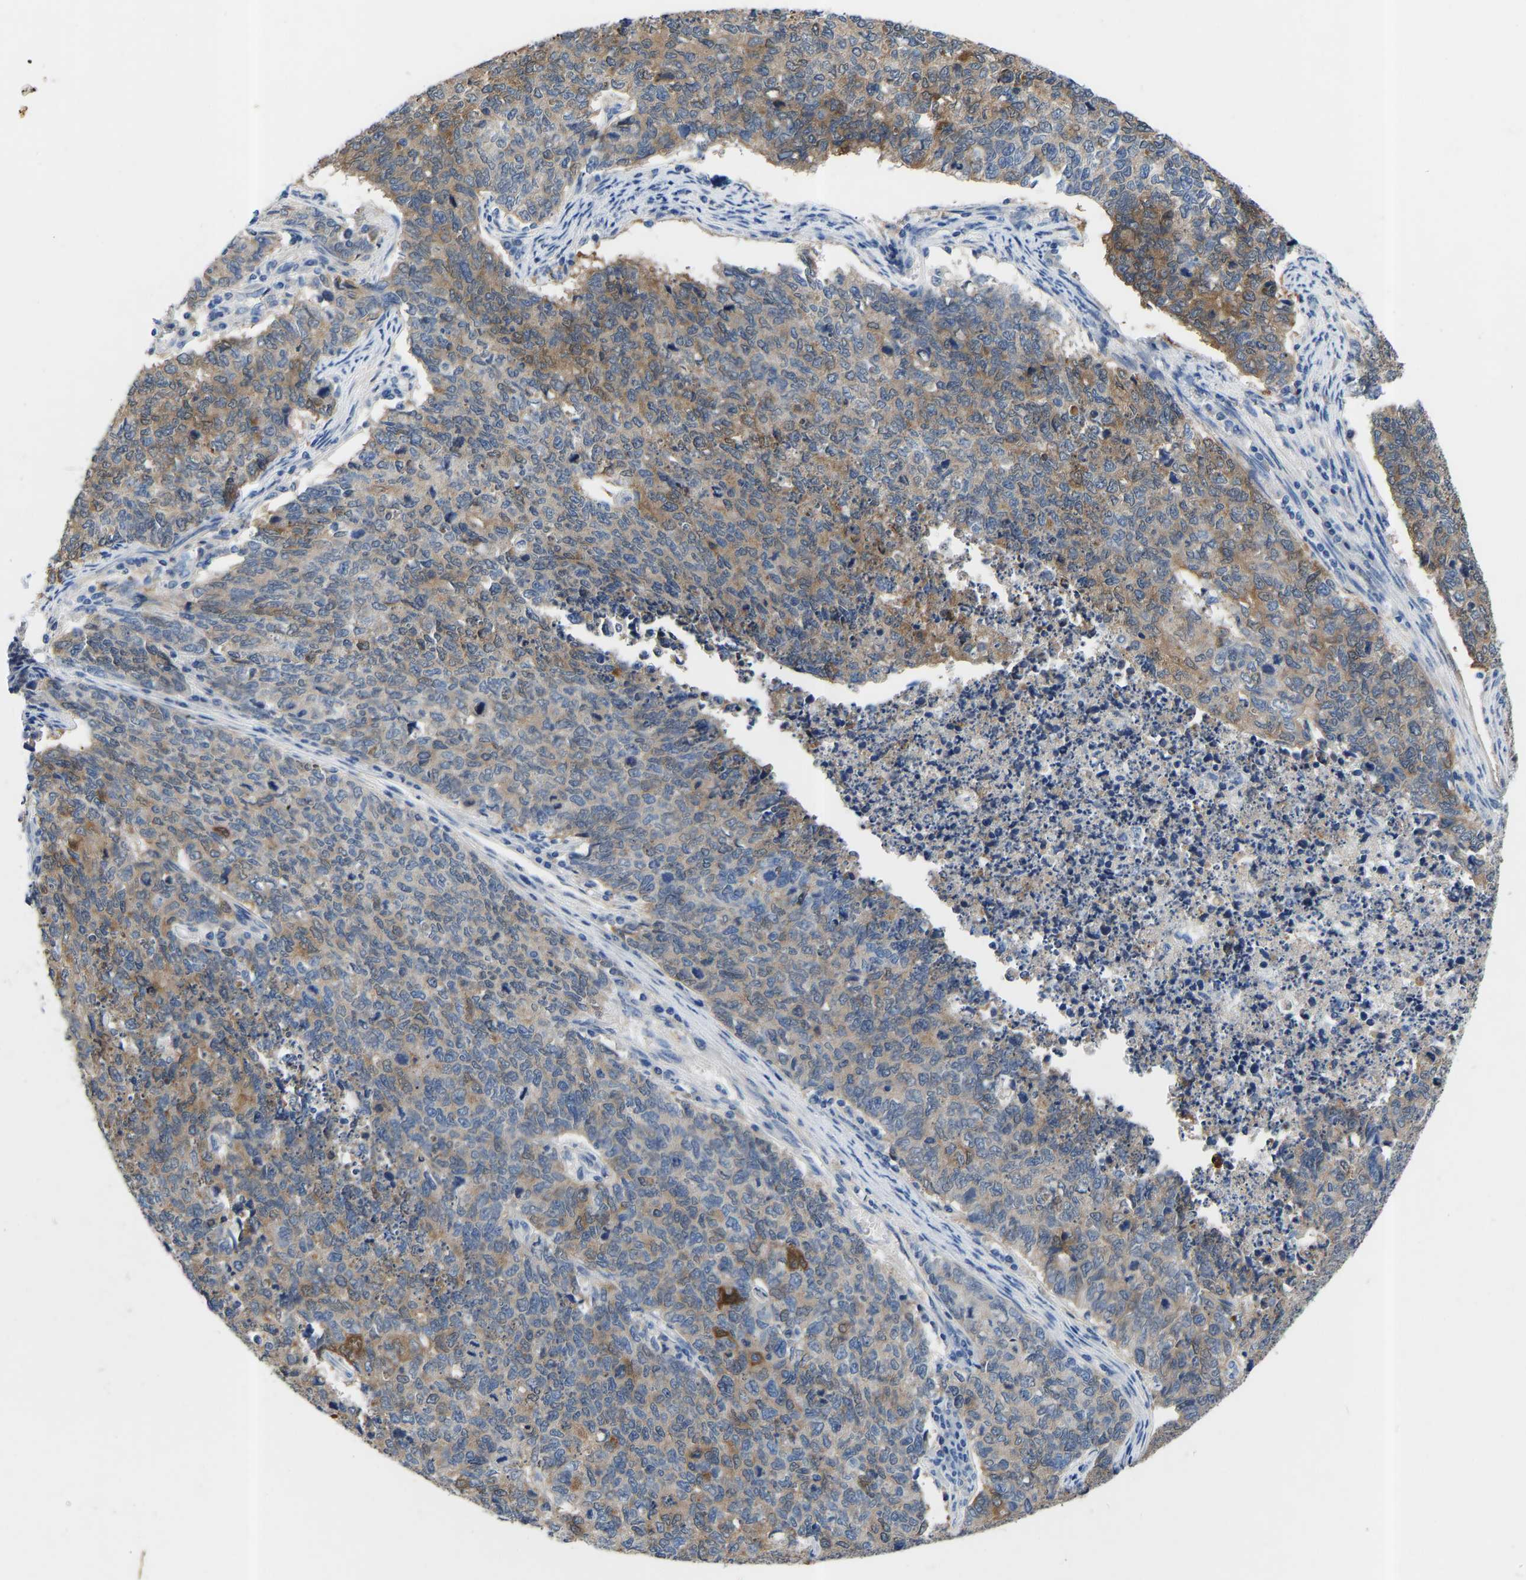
{"staining": {"intensity": "moderate", "quantity": "25%-75%", "location": "cytoplasmic/membranous"}, "tissue": "cervical cancer", "cell_type": "Tumor cells", "image_type": "cancer", "snomed": [{"axis": "morphology", "description": "Squamous cell carcinoma, NOS"}, {"axis": "topography", "description": "Cervix"}], "caption": "Protein staining exhibits moderate cytoplasmic/membranous positivity in approximately 25%-75% of tumor cells in cervical cancer.", "gene": "RBP1", "patient": {"sex": "female", "age": 63}}